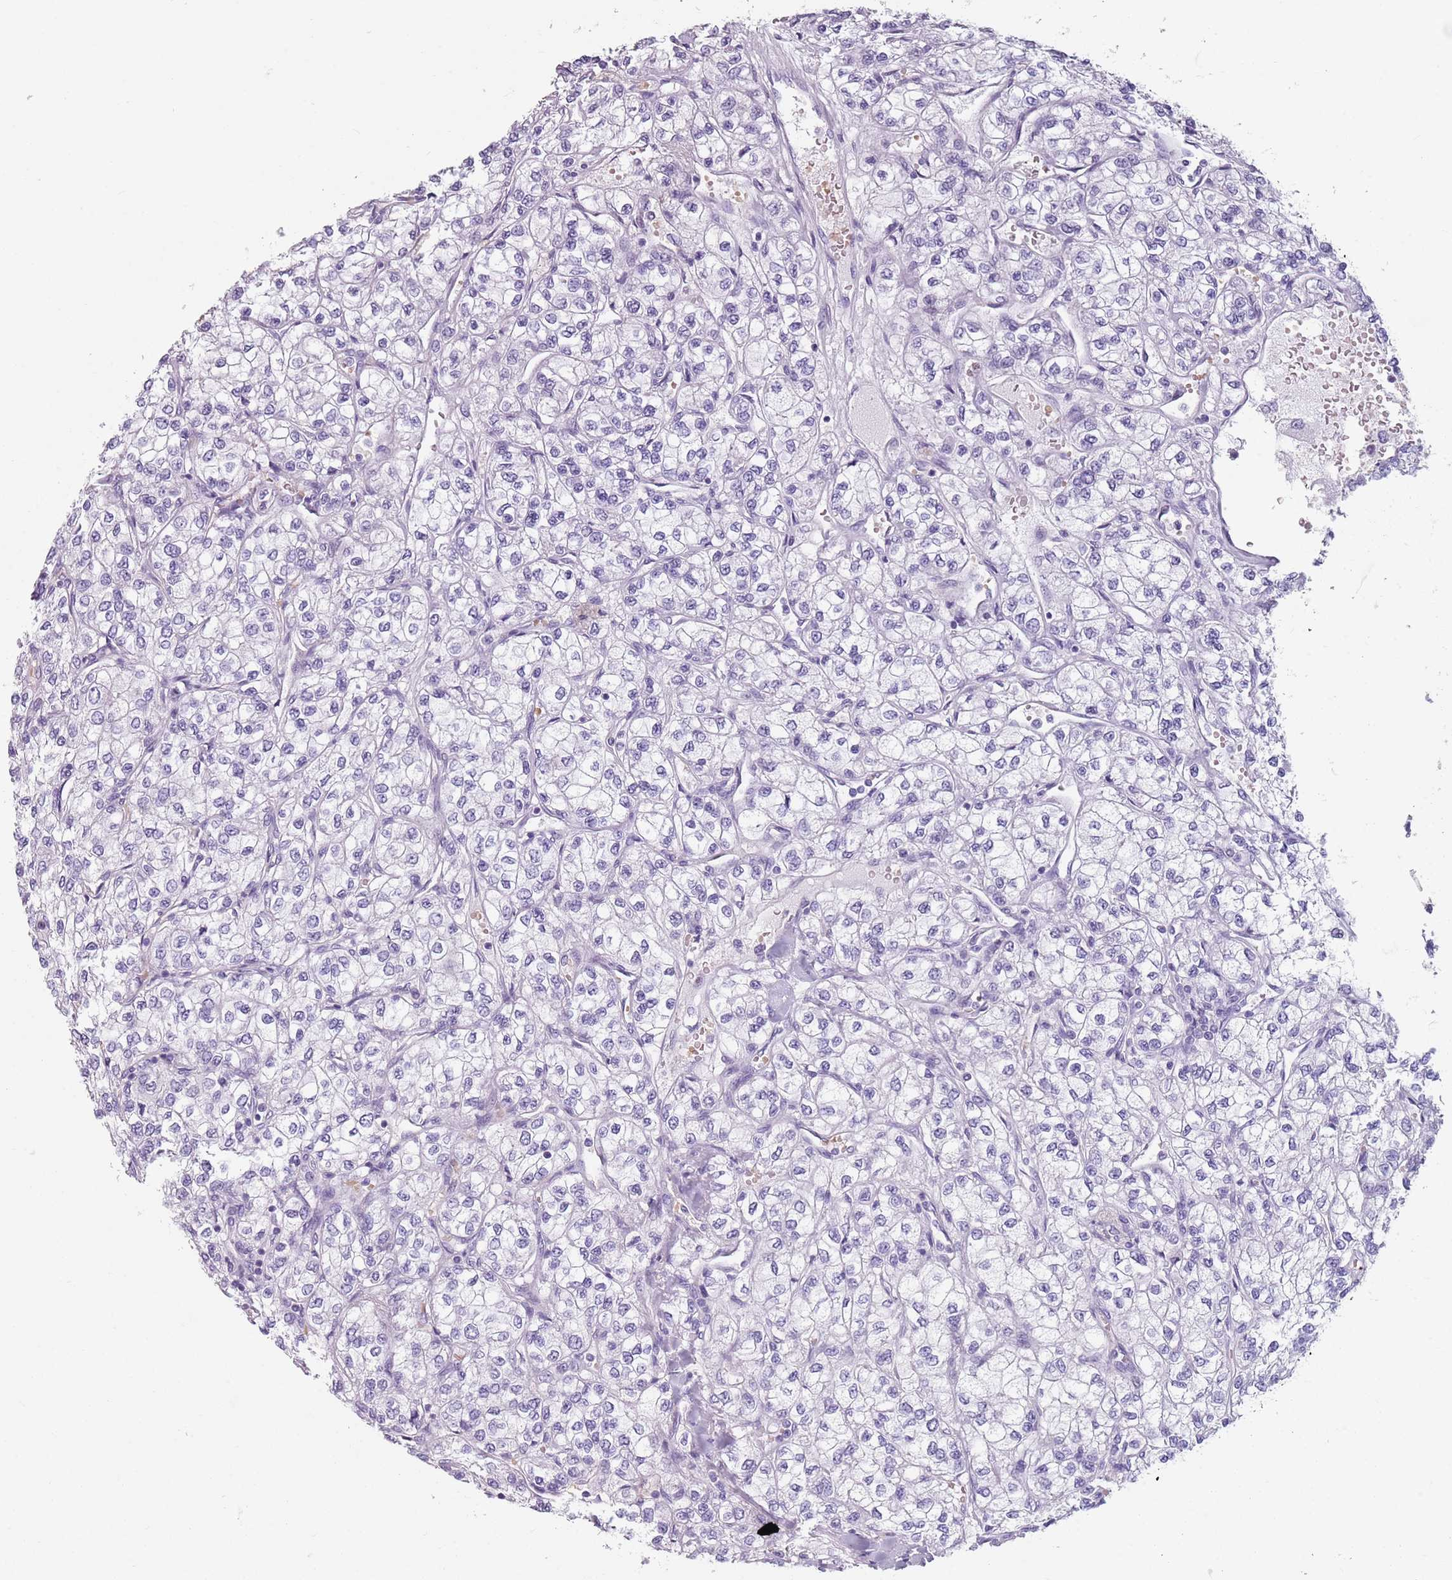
{"staining": {"intensity": "negative", "quantity": "none", "location": "none"}, "tissue": "renal cancer", "cell_type": "Tumor cells", "image_type": "cancer", "snomed": [{"axis": "morphology", "description": "Adenocarcinoma, NOS"}, {"axis": "topography", "description": "Kidney"}], "caption": "This is an immunohistochemistry histopathology image of renal adenocarcinoma. There is no expression in tumor cells.", "gene": "SPESP1", "patient": {"sex": "male", "age": 80}}